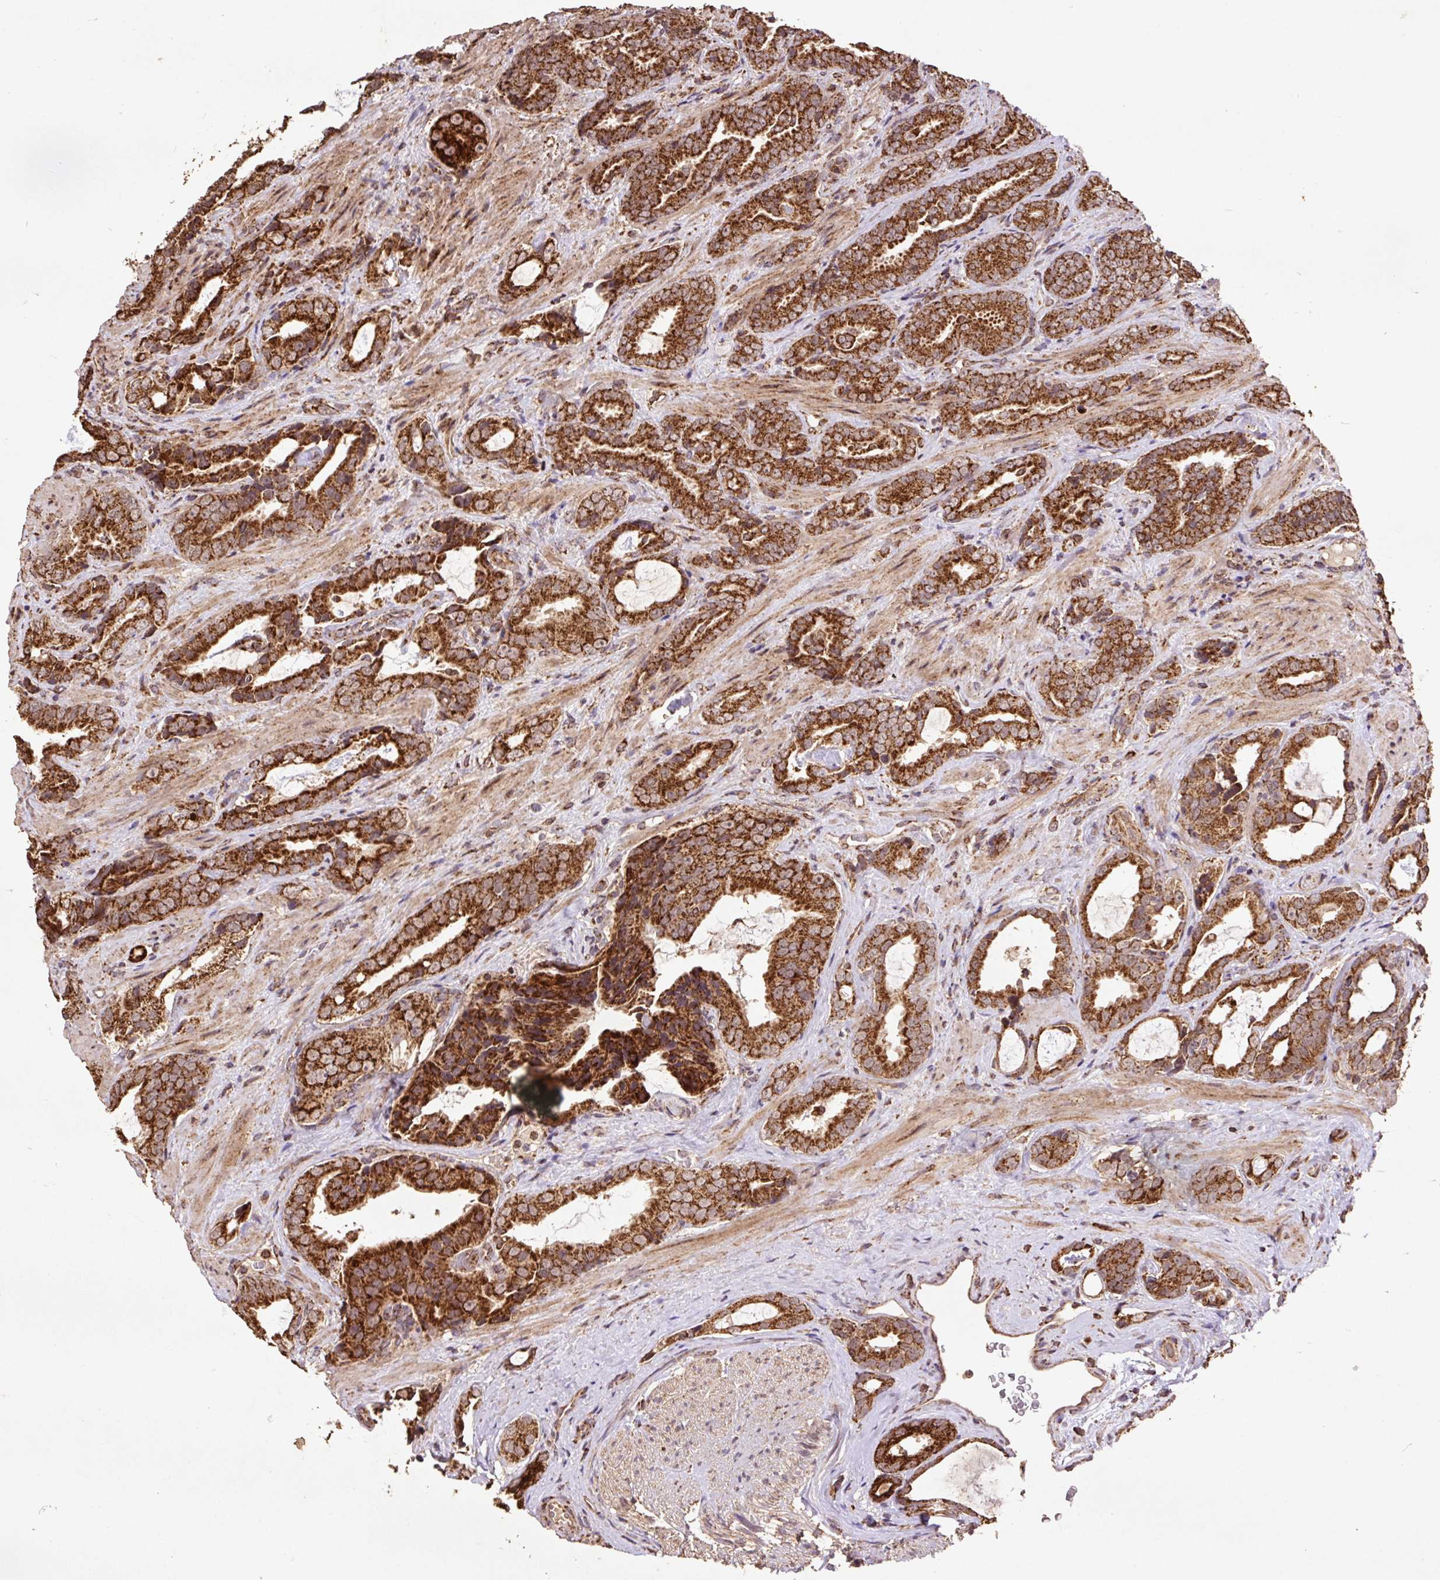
{"staining": {"intensity": "strong", "quantity": ">75%", "location": "cytoplasmic/membranous"}, "tissue": "prostate cancer", "cell_type": "Tumor cells", "image_type": "cancer", "snomed": [{"axis": "morphology", "description": "Adenocarcinoma, High grade"}, {"axis": "topography", "description": "Prostate"}], "caption": "Approximately >75% of tumor cells in human prostate cancer (adenocarcinoma (high-grade)) reveal strong cytoplasmic/membranous protein expression as visualized by brown immunohistochemical staining.", "gene": "ATP5F1A", "patient": {"sex": "male", "age": 71}}